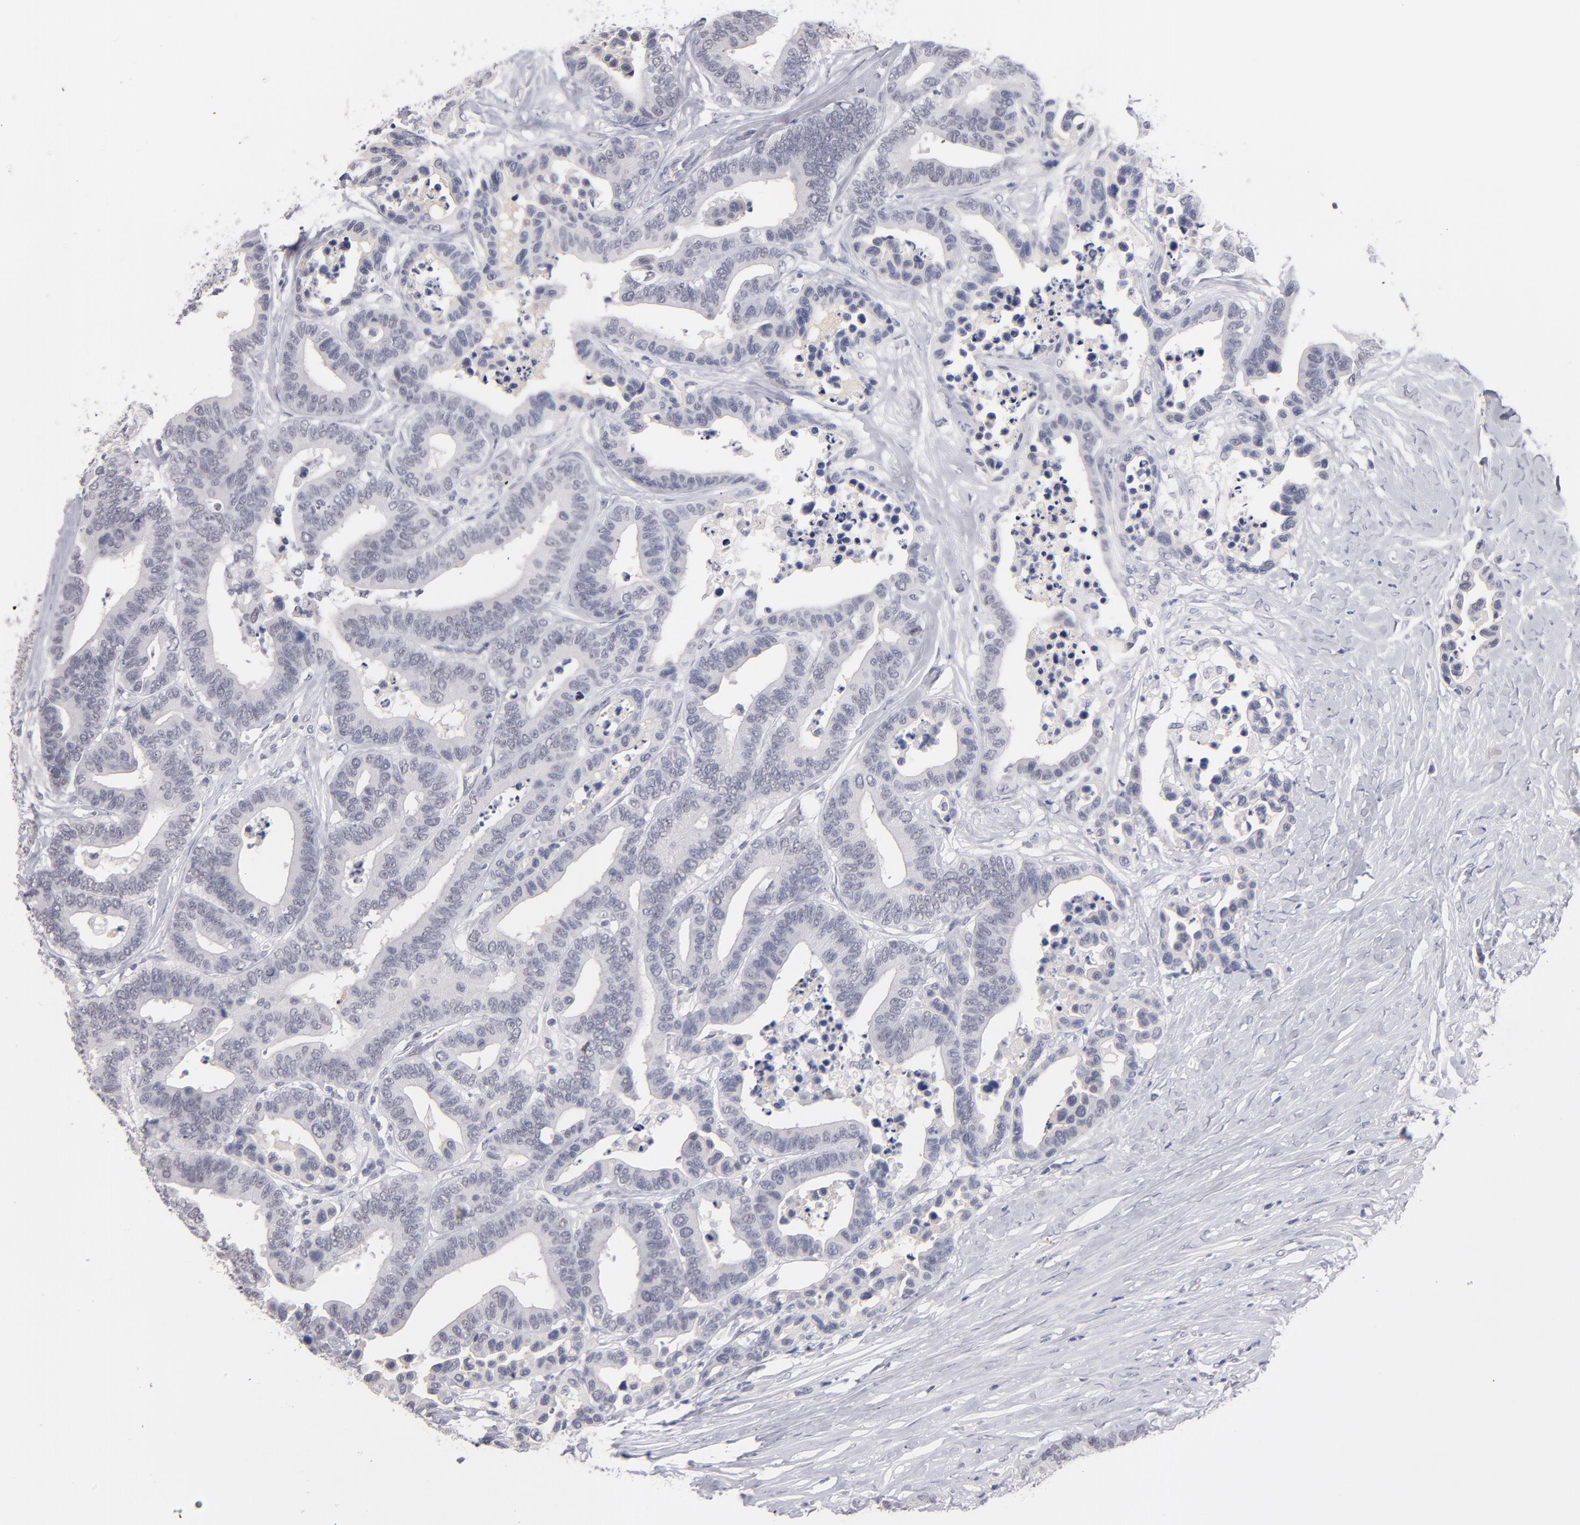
{"staining": {"intensity": "negative", "quantity": "none", "location": "none"}, "tissue": "colorectal cancer", "cell_type": "Tumor cells", "image_type": "cancer", "snomed": [{"axis": "morphology", "description": "Adenocarcinoma, NOS"}, {"axis": "topography", "description": "Colon"}], "caption": "Colorectal cancer was stained to show a protein in brown. There is no significant staining in tumor cells. (DAB IHC visualized using brightfield microscopy, high magnification).", "gene": "TEX11", "patient": {"sex": "male", "age": 82}}